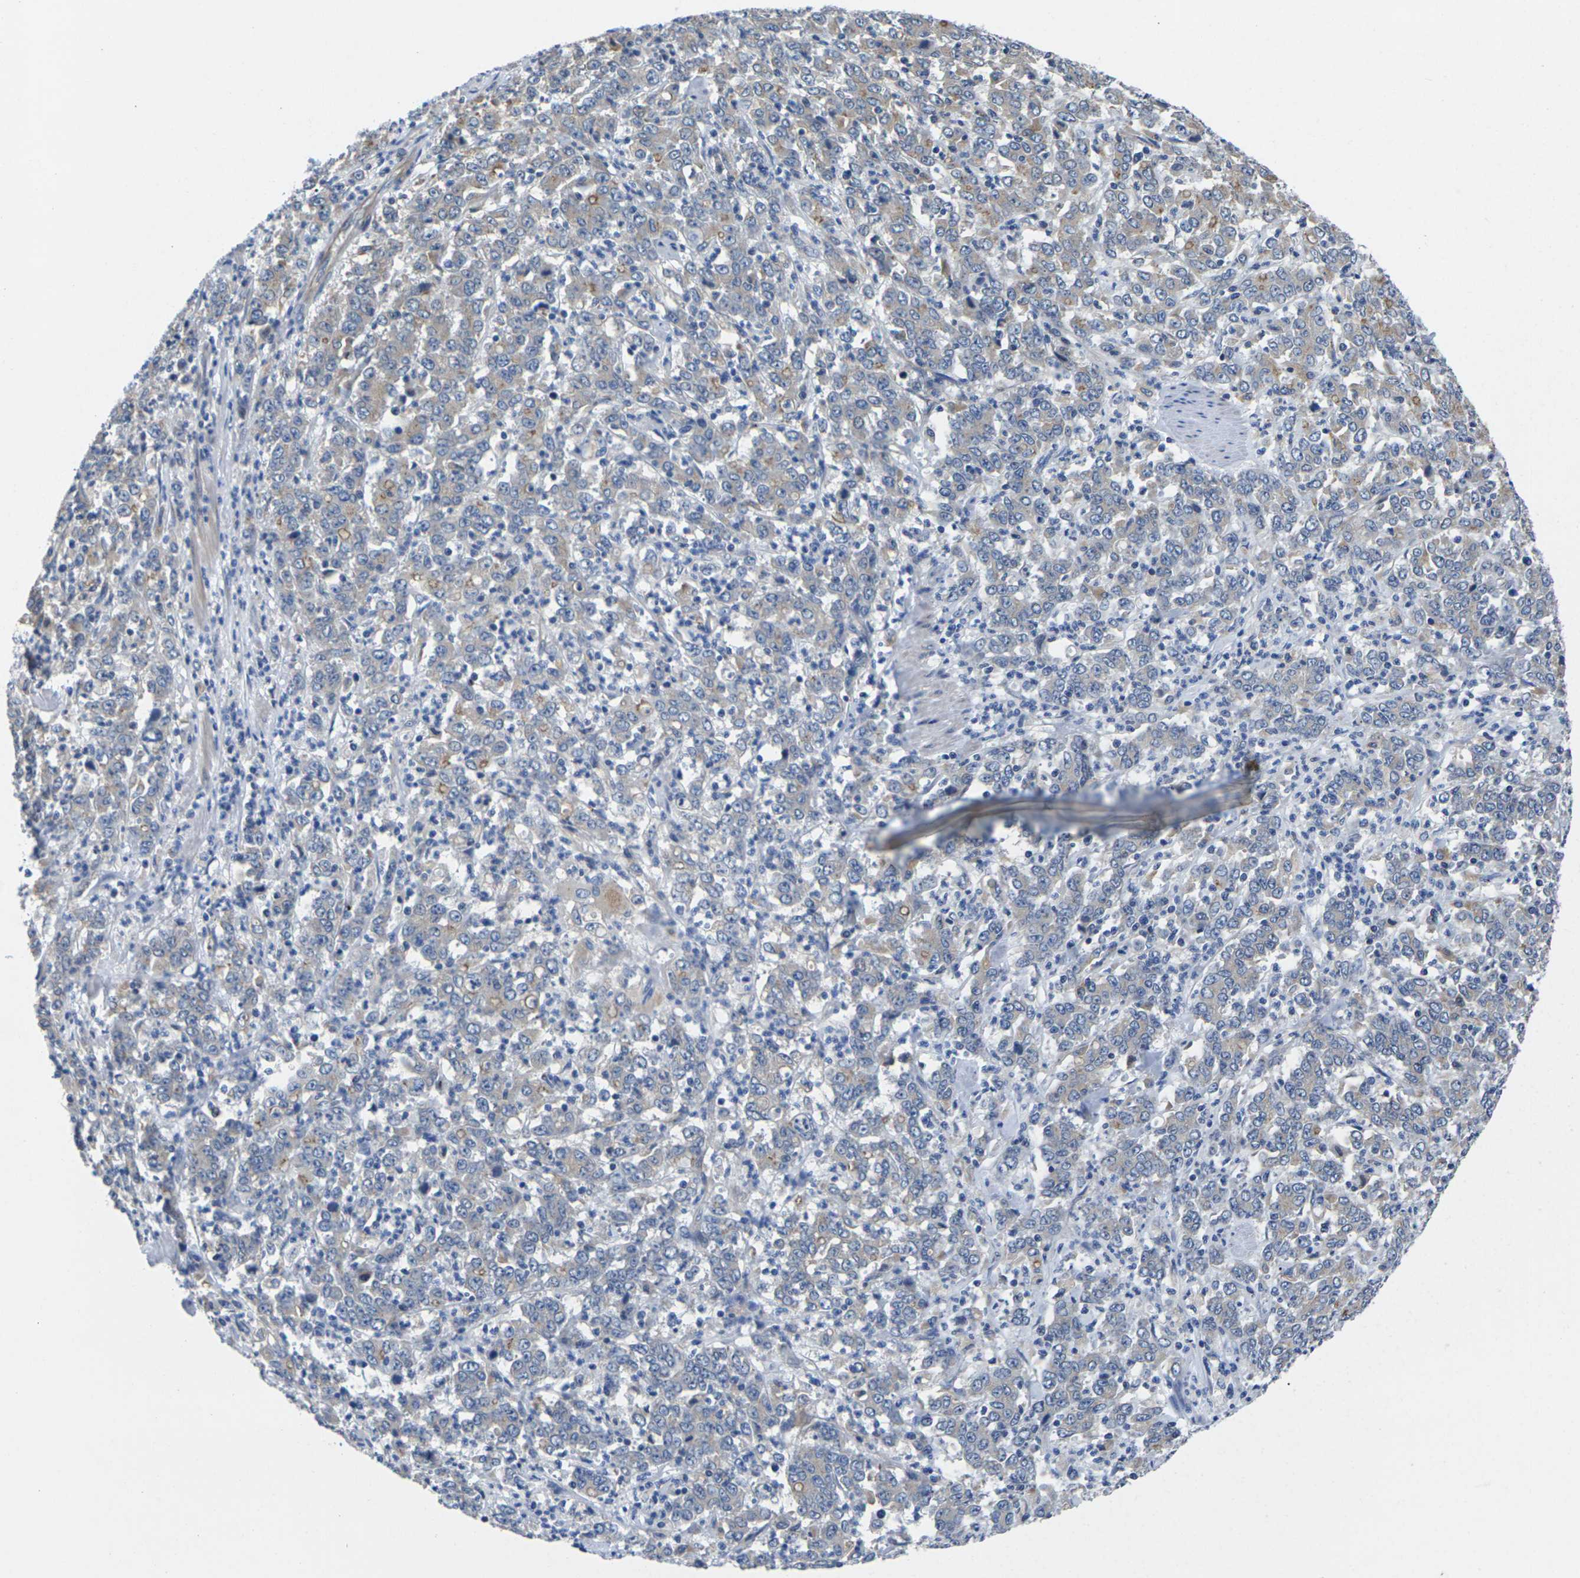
{"staining": {"intensity": "moderate", "quantity": "25%-75%", "location": "cytoplasmic/membranous"}, "tissue": "stomach cancer", "cell_type": "Tumor cells", "image_type": "cancer", "snomed": [{"axis": "morphology", "description": "Adenocarcinoma, NOS"}, {"axis": "topography", "description": "Stomach, lower"}], "caption": "Immunohistochemical staining of stomach adenocarcinoma shows medium levels of moderate cytoplasmic/membranous protein expression in approximately 25%-75% of tumor cells.", "gene": "SCNN1A", "patient": {"sex": "female", "age": 71}}